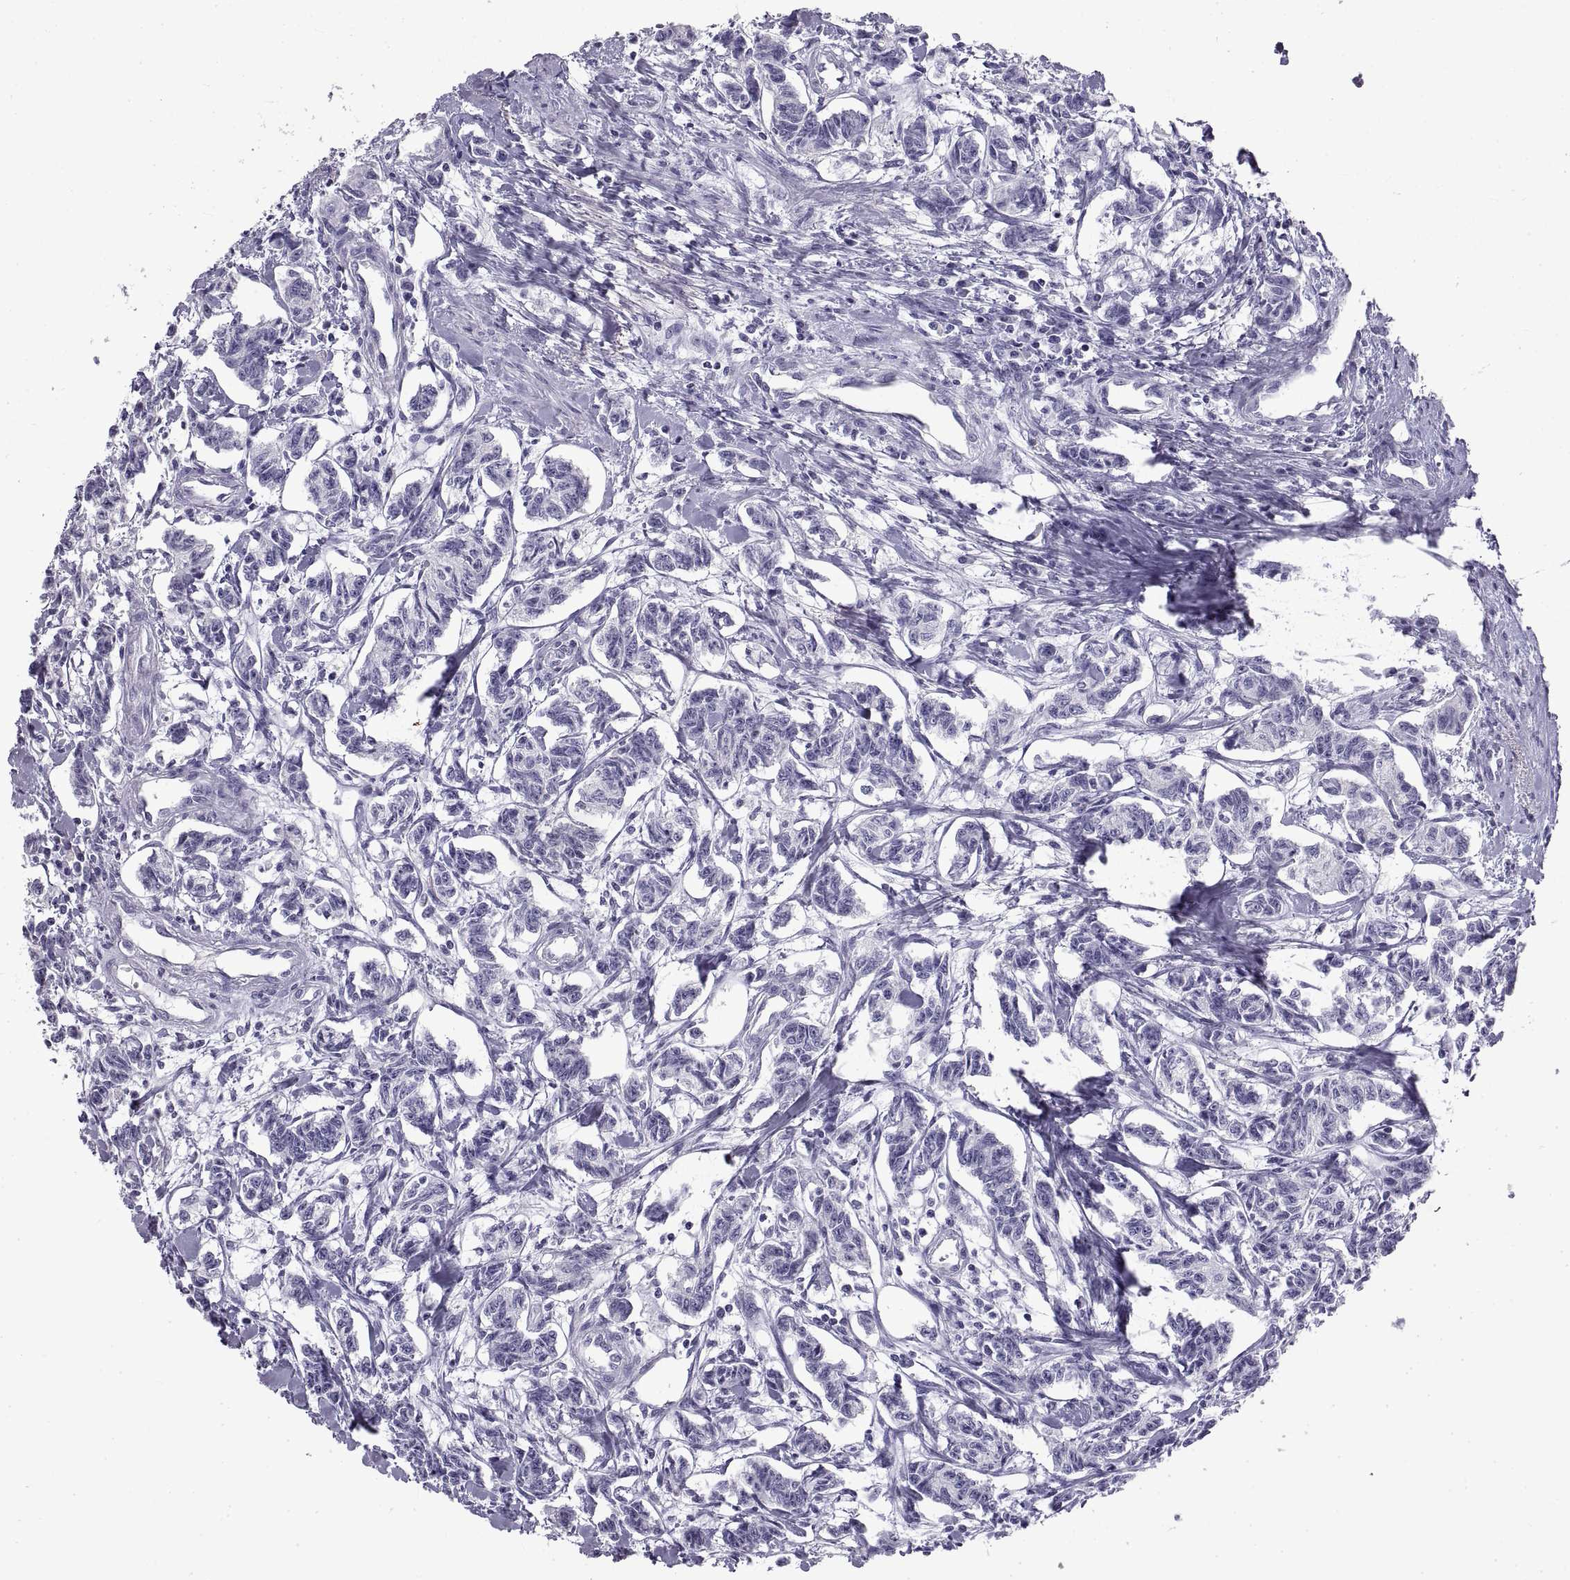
{"staining": {"intensity": "negative", "quantity": "none", "location": "none"}, "tissue": "carcinoid", "cell_type": "Tumor cells", "image_type": "cancer", "snomed": [{"axis": "morphology", "description": "Carcinoid, malignant, NOS"}, {"axis": "topography", "description": "Kidney"}], "caption": "Immunohistochemical staining of human carcinoid (malignant) exhibits no significant positivity in tumor cells. (Brightfield microscopy of DAB IHC at high magnification).", "gene": "RLBP1", "patient": {"sex": "female", "age": 41}}